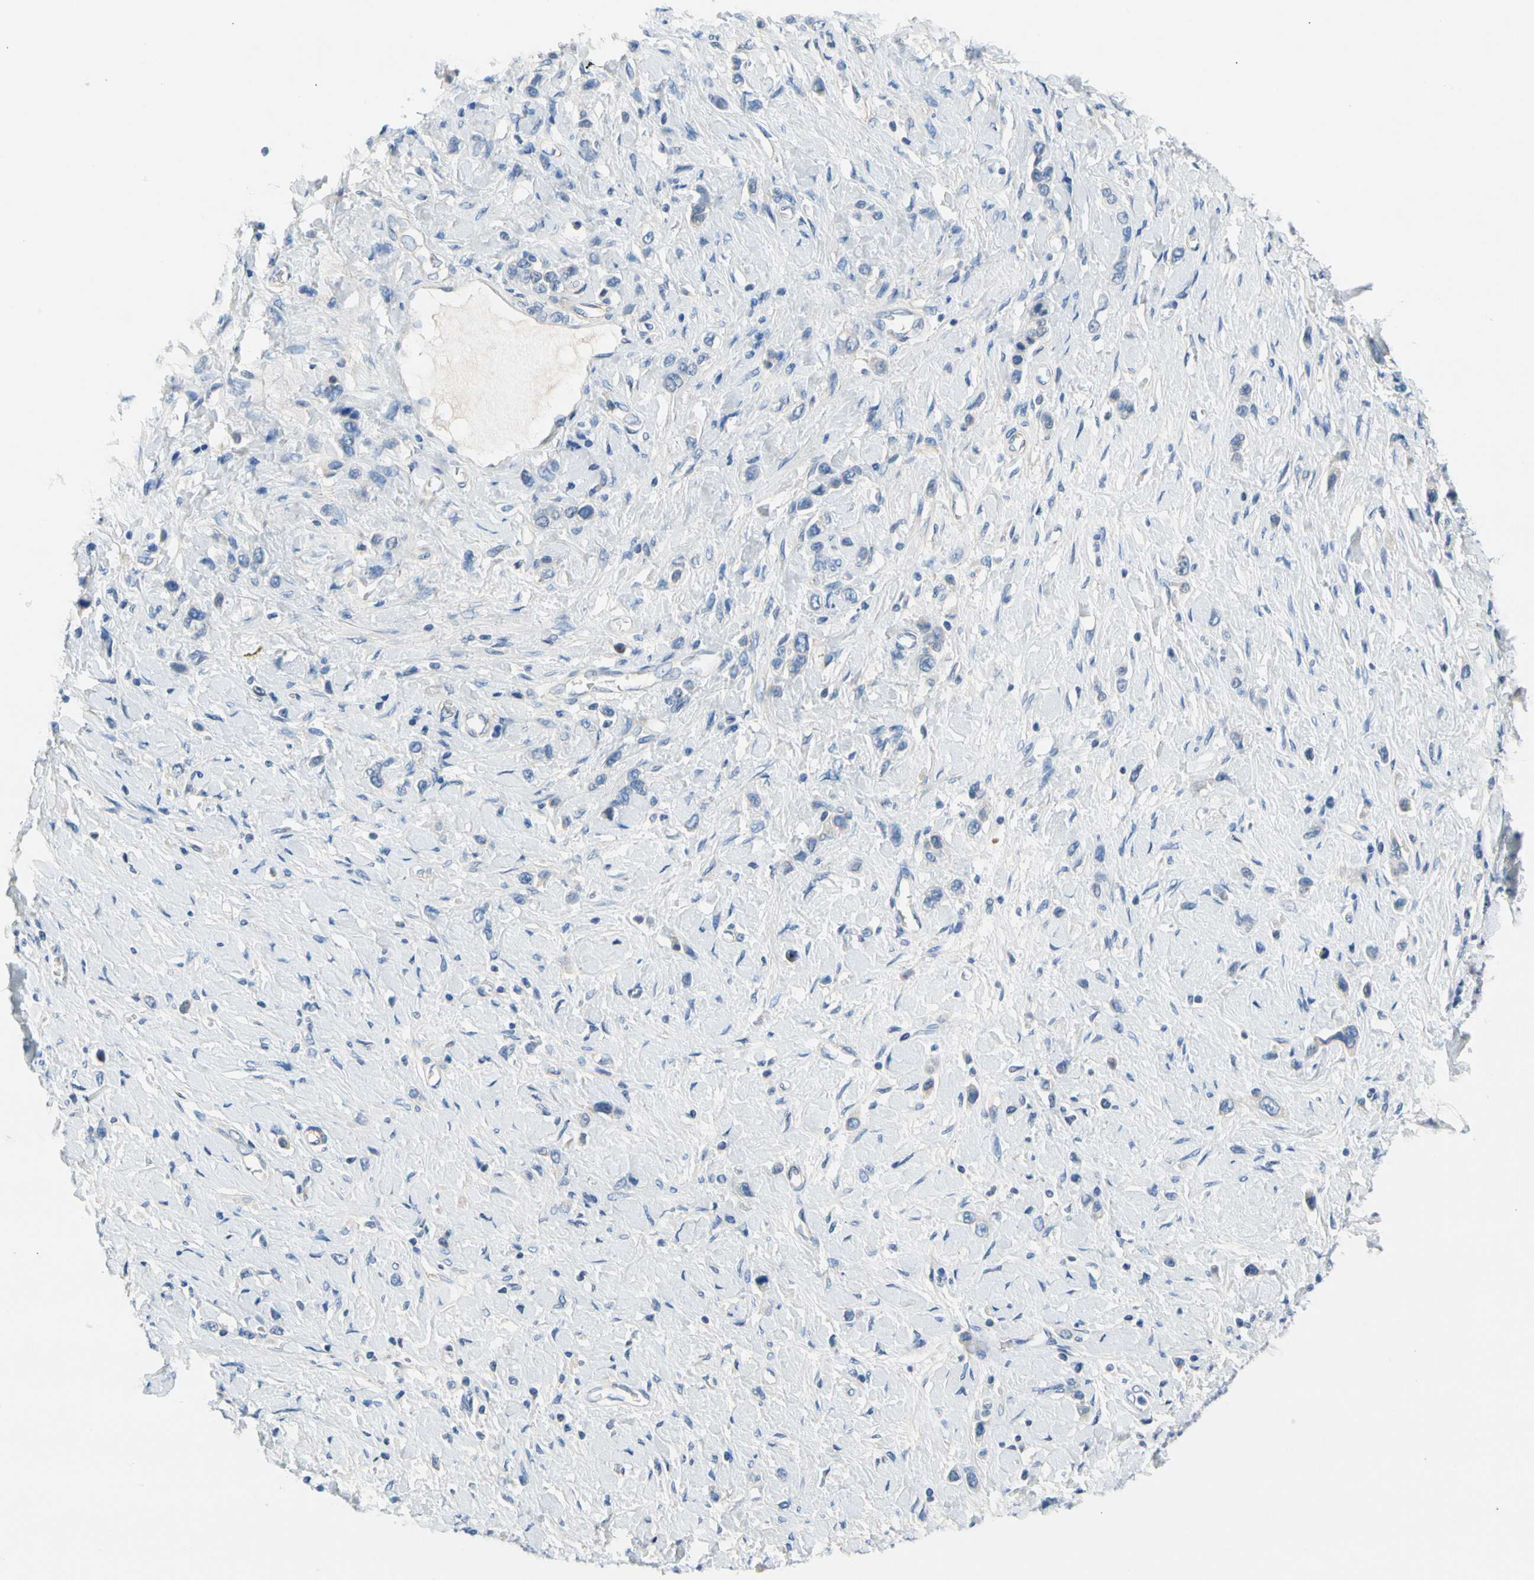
{"staining": {"intensity": "negative", "quantity": "none", "location": "none"}, "tissue": "stomach cancer", "cell_type": "Tumor cells", "image_type": "cancer", "snomed": [{"axis": "morphology", "description": "Normal tissue, NOS"}, {"axis": "morphology", "description": "Adenocarcinoma, NOS"}, {"axis": "topography", "description": "Stomach, upper"}, {"axis": "topography", "description": "Stomach"}], "caption": "Protein analysis of stomach cancer shows no significant staining in tumor cells.", "gene": "CA14", "patient": {"sex": "female", "age": 65}}